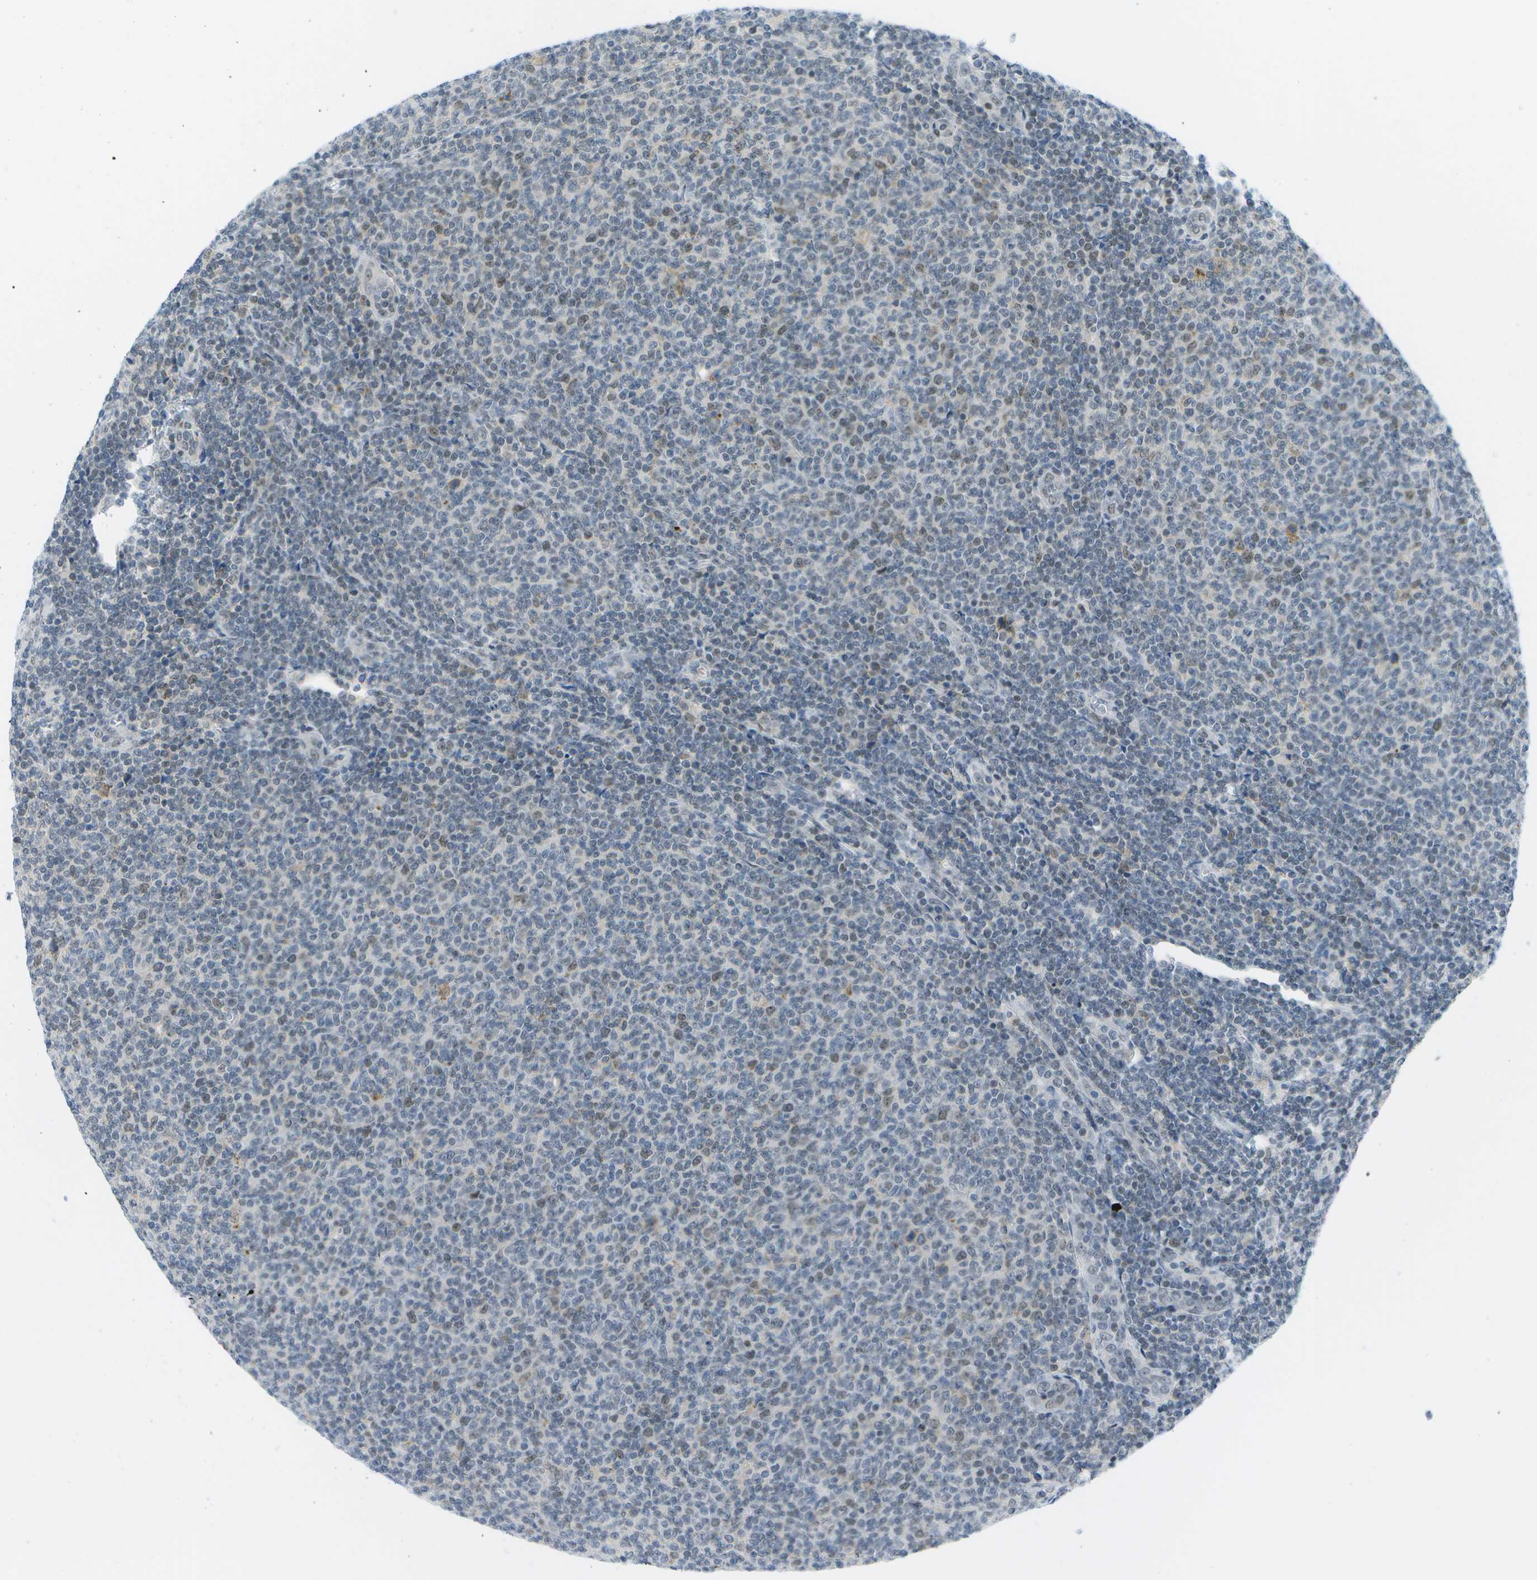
{"staining": {"intensity": "weak", "quantity": "<25%", "location": "nuclear"}, "tissue": "lymphoma", "cell_type": "Tumor cells", "image_type": "cancer", "snomed": [{"axis": "morphology", "description": "Malignant lymphoma, non-Hodgkin's type, Low grade"}, {"axis": "topography", "description": "Lymph node"}], "caption": "High magnification brightfield microscopy of low-grade malignant lymphoma, non-Hodgkin's type stained with DAB (3,3'-diaminobenzidine) (brown) and counterstained with hematoxylin (blue): tumor cells show no significant staining.", "gene": "PITHD1", "patient": {"sex": "male", "age": 66}}